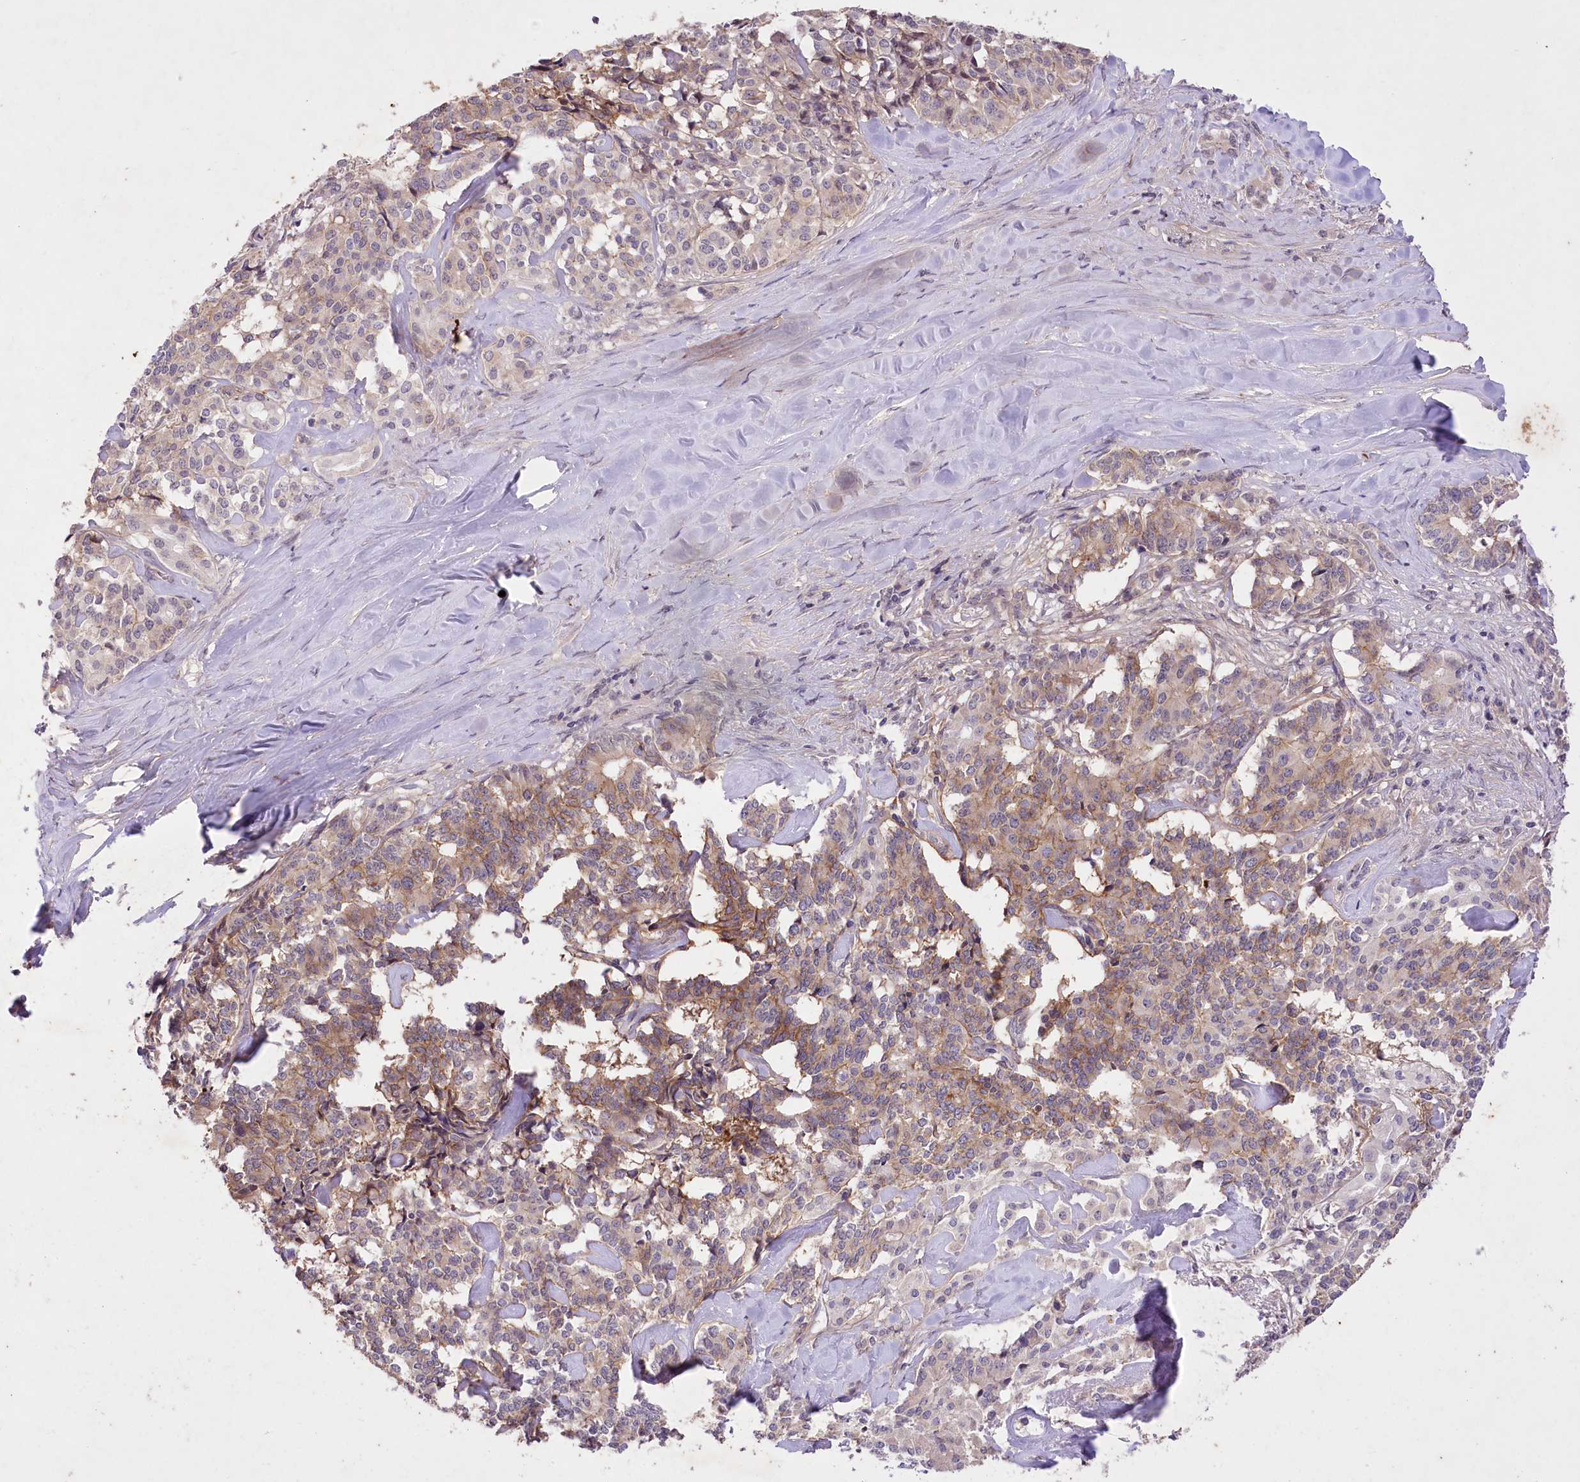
{"staining": {"intensity": "weak", "quantity": "<25%", "location": "cytoplasmic/membranous"}, "tissue": "pancreatic cancer", "cell_type": "Tumor cells", "image_type": "cancer", "snomed": [{"axis": "morphology", "description": "Adenocarcinoma, NOS"}, {"axis": "topography", "description": "Pancreas"}], "caption": "DAB immunohistochemical staining of human pancreatic adenocarcinoma shows no significant positivity in tumor cells.", "gene": "ENPP1", "patient": {"sex": "female", "age": 74}}